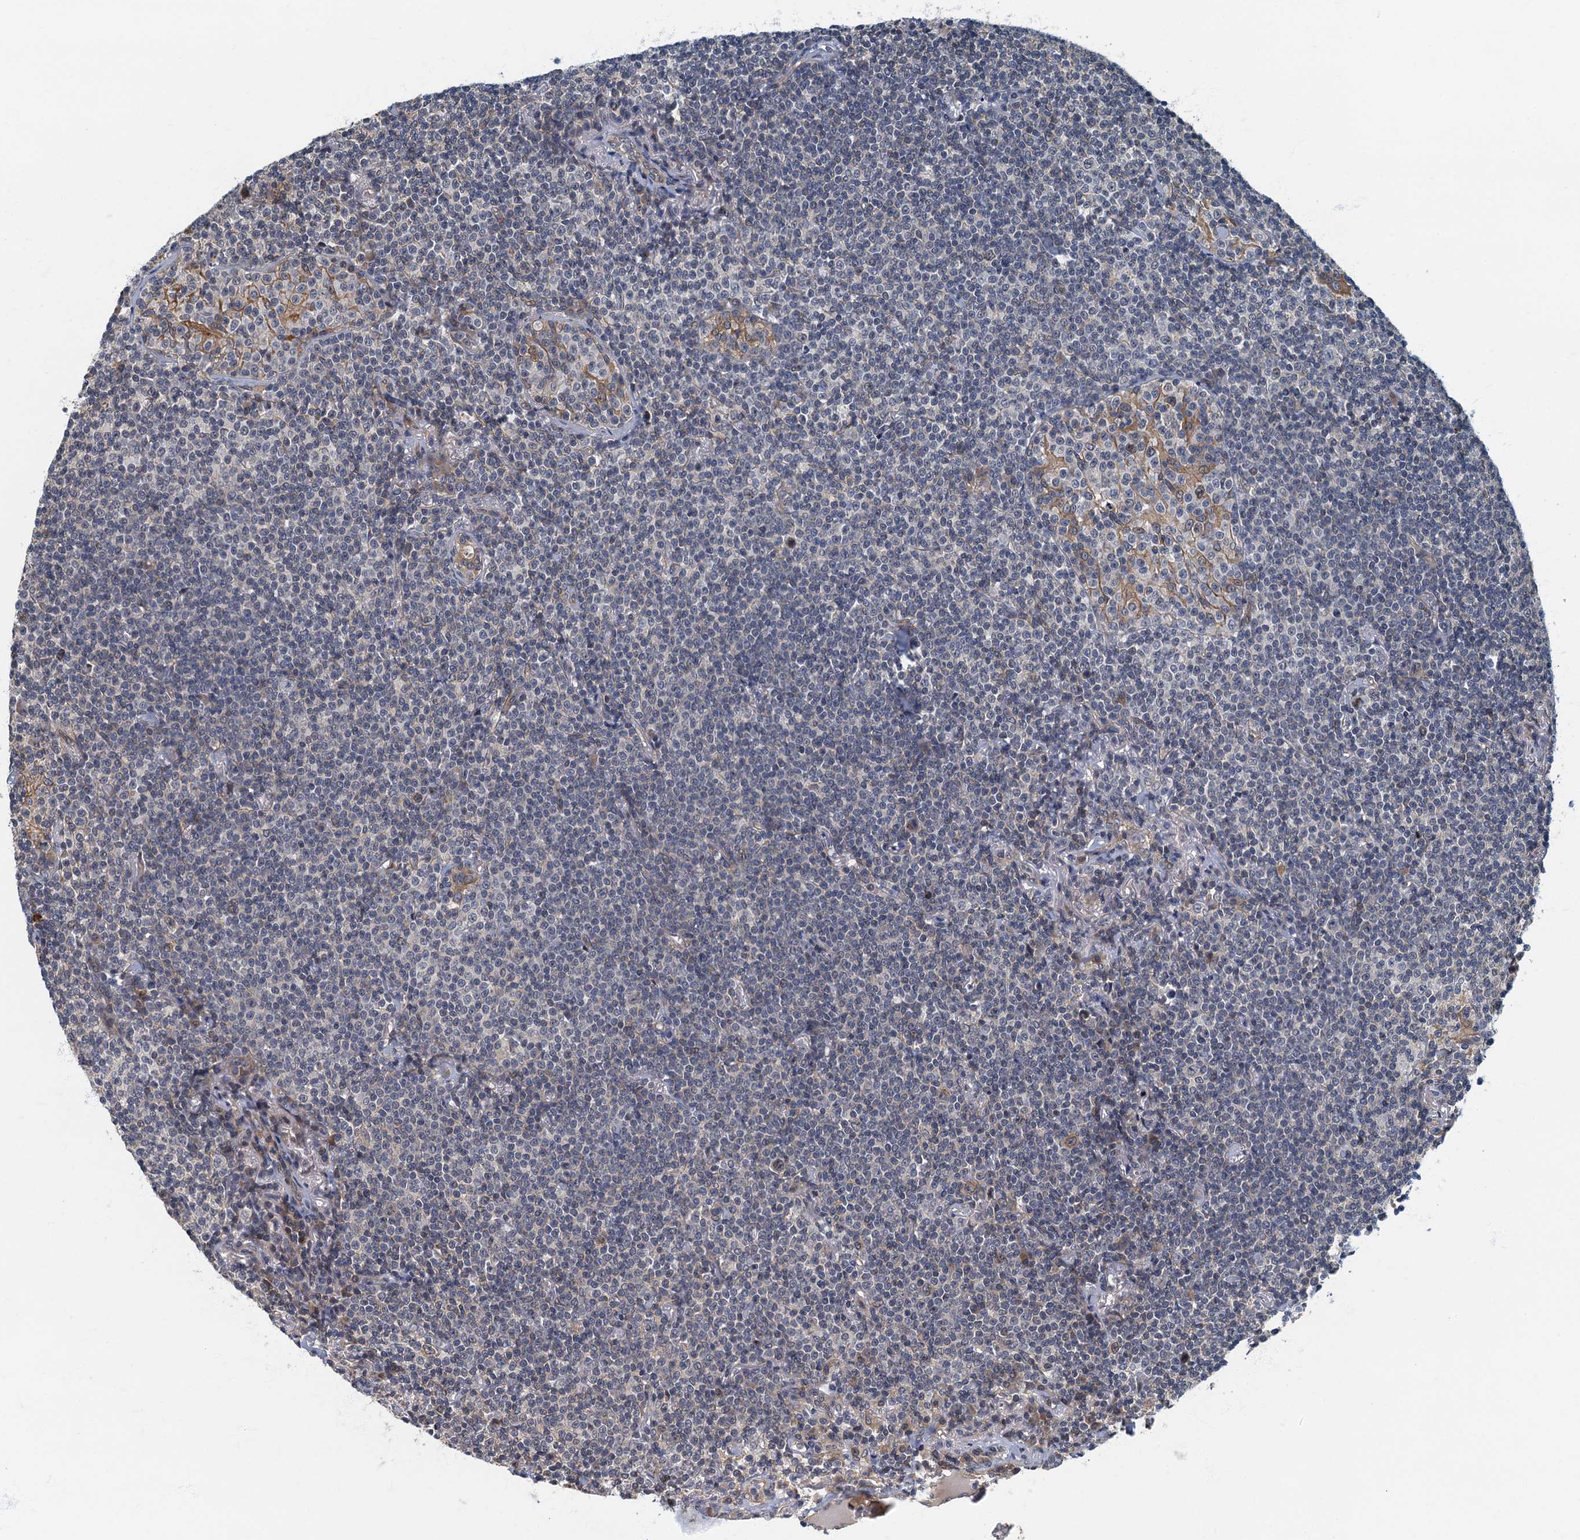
{"staining": {"intensity": "negative", "quantity": "none", "location": "none"}, "tissue": "lymphoma", "cell_type": "Tumor cells", "image_type": "cancer", "snomed": [{"axis": "morphology", "description": "Malignant lymphoma, non-Hodgkin's type, Low grade"}, {"axis": "topography", "description": "Lung"}], "caption": "Immunohistochemistry image of human low-grade malignant lymphoma, non-Hodgkin's type stained for a protein (brown), which displays no positivity in tumor cells. Brightfield microscopy of immunohistochemistry (IHC) stained with DAB (brown) and hematoxylin (blue), captured at high magnification.", "gene": "CKAP2L", "patient": {"sex": "female", "age": 71}}